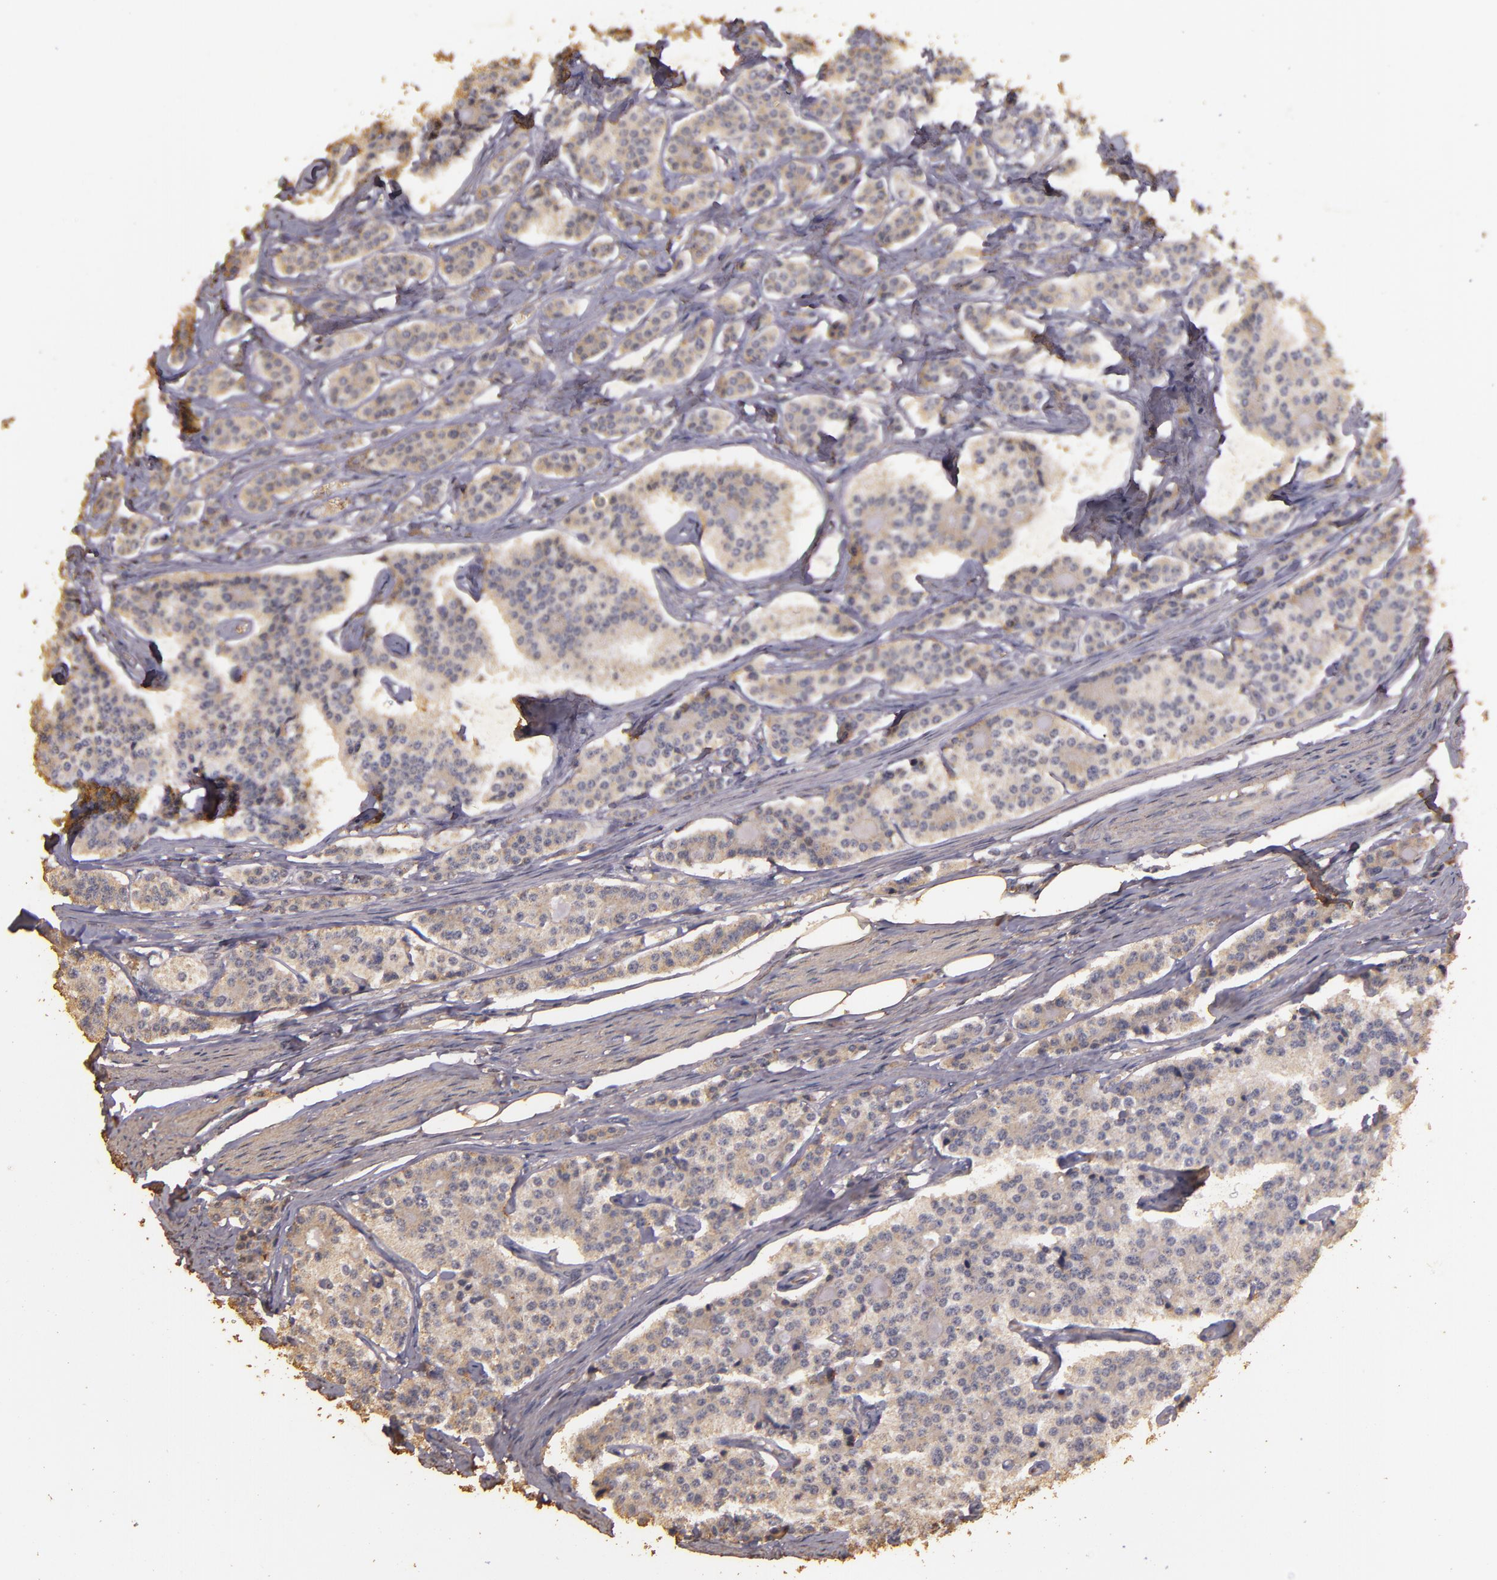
{"staining": {"intensity": "weak", "quantity": "25%-75%", "location": "cytoplasmic/membranous"}, "tissue": "carcinoid", "cell_type": "Tumor cells", "image_type": "cancer", "snomed": [{"axis": "morphology", "description": "Carcinoid, malignant, NOS"}, {"axis": "topography", "description": "Small intestine"}], "caption": "The histopathology image shows immunohistochemical staining of carcinoid. There is weak cytoplasmic/membranous expression is seen in about 25%-75% of tumor cells.", "gene": "BCL2L13", "patient": {"sex": "male", "age": 63}}